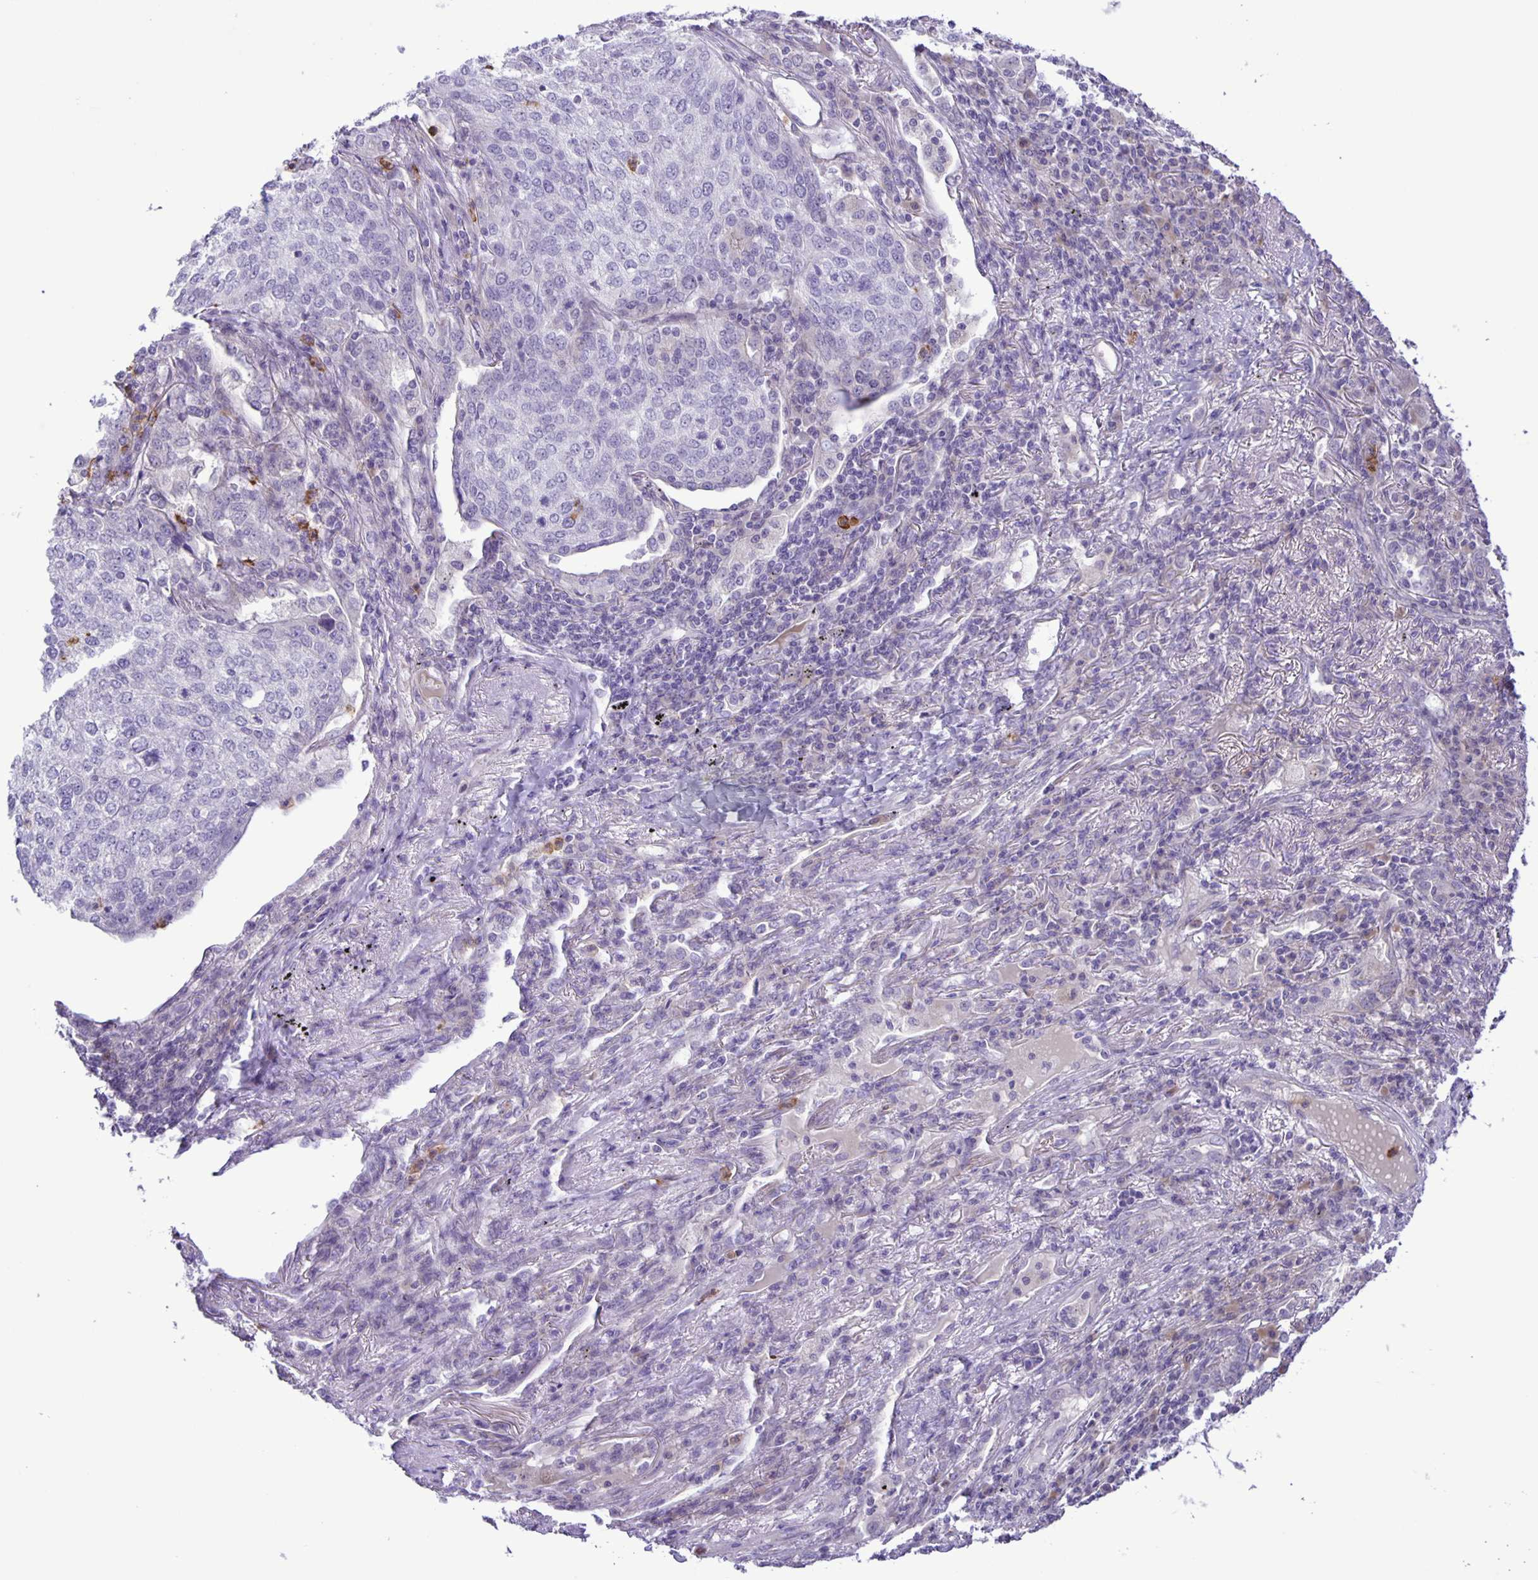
{"staining": {"intensity": "negative", "quantity": "none", "location": "none"}, "tissue": "lung cancer", "cell_type": "Tumor cells", "image_type": "cancer", "snomed": [{"axis": "morphology", "description": "Squamous cell carcinoma, NOS"}, {"axis": "topography", "description": "Lung"}], "caption": "Protein analysis of lung squamous cell carcinoma shows no significant expression in tumor cells. The staining is performed using DAB (3,3'-diaminobenzidine) brown chromogen with nuclei counter-stained in using hematoxylin.", "gene": "ADCK1", "patient": {"sex": "male", "age": 63}}